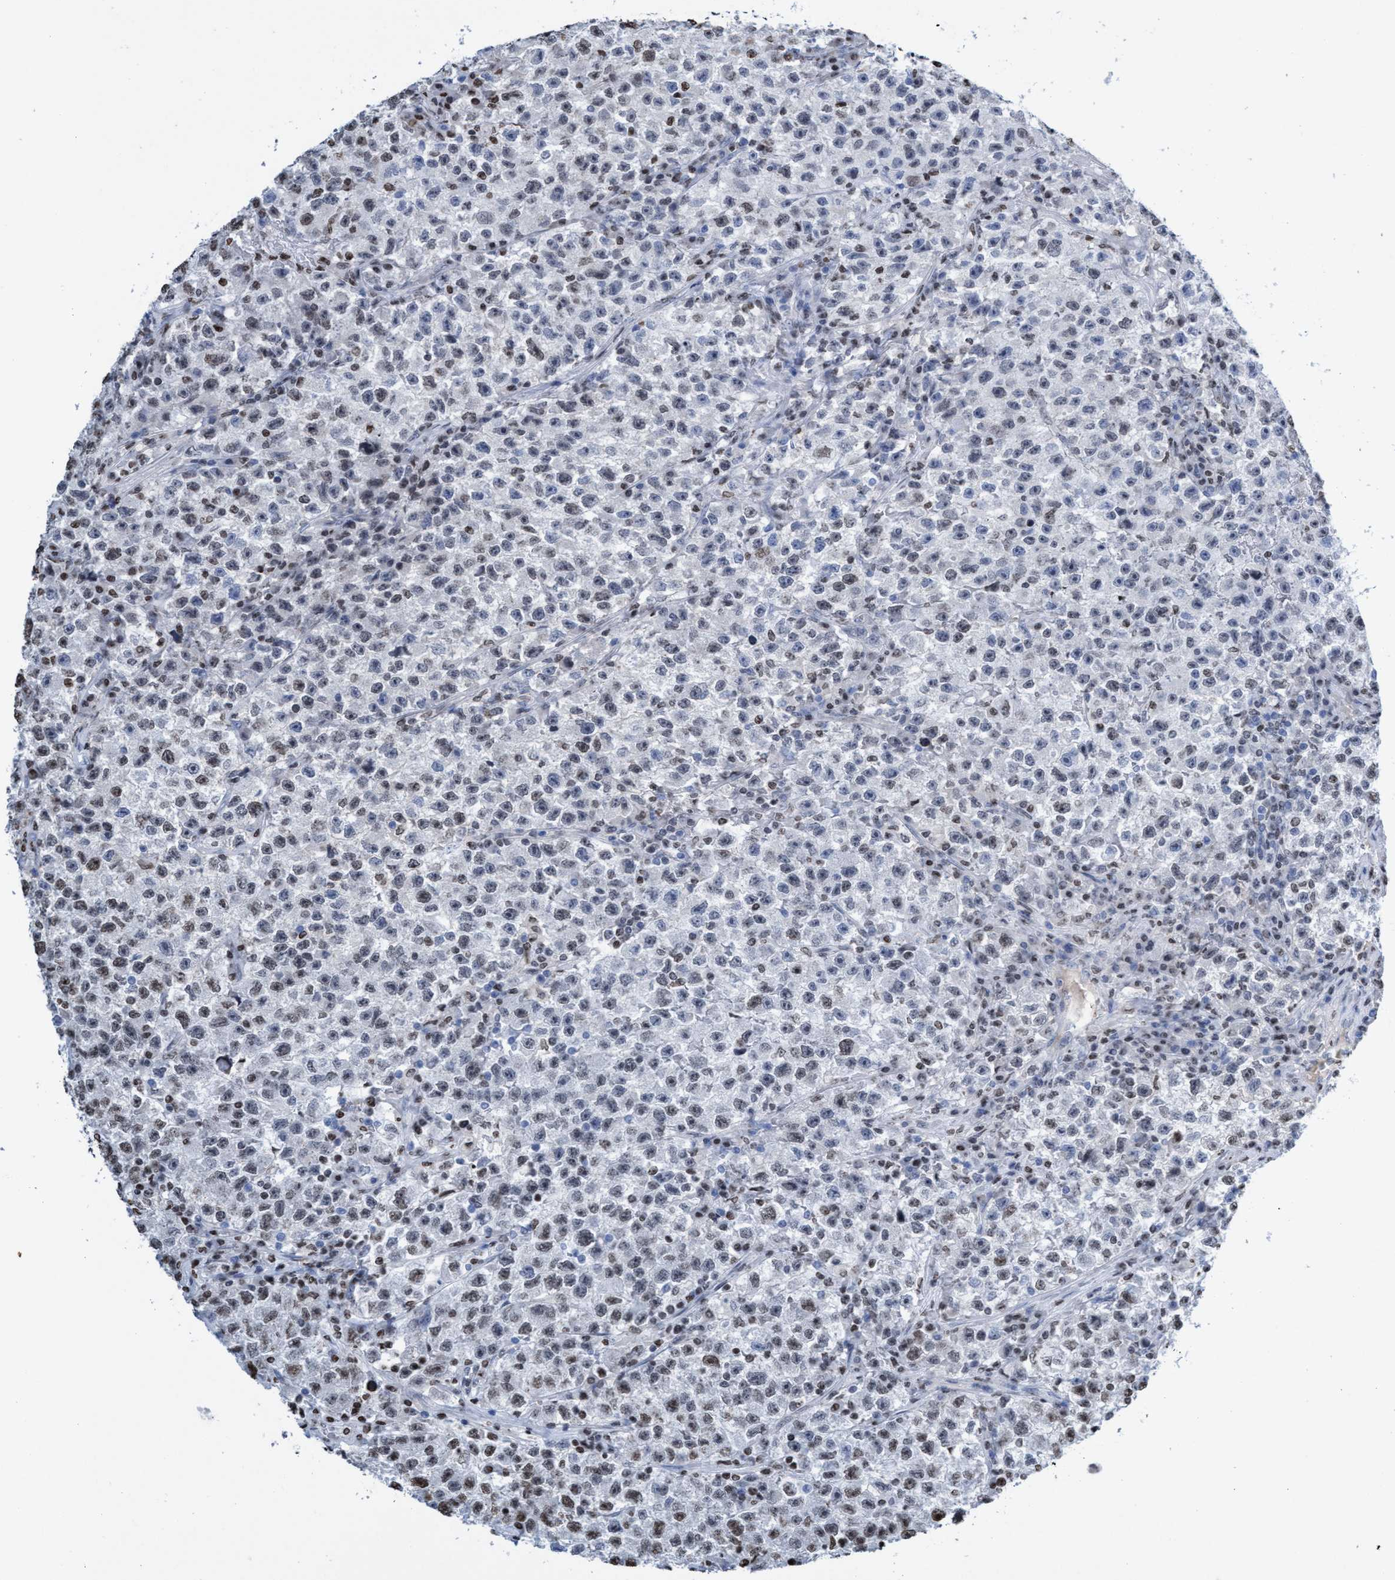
{"staining": {"intensity": "weak", "quantity": "25%-75%", "location": "nuclear"}, "tissue": "testis cancer", "cell_type": "Tumor cells", "image_type": "cancer", "snomed": [{"axis": "morphology", "description": "Seminoma, NOS"}, {"axis": "topography", "description": "Testis"}], "caption": "Immunohistochemistry micrograph of neoplastic tissue: testis cancer stained using immunohistochemistry shows low levels of weak protein expression localized specifically in the nuclear of tumor cells, appearing as a nuclear brown color.", "gene": "CBX2", "patient": {"sex": "male", "age": 22}}